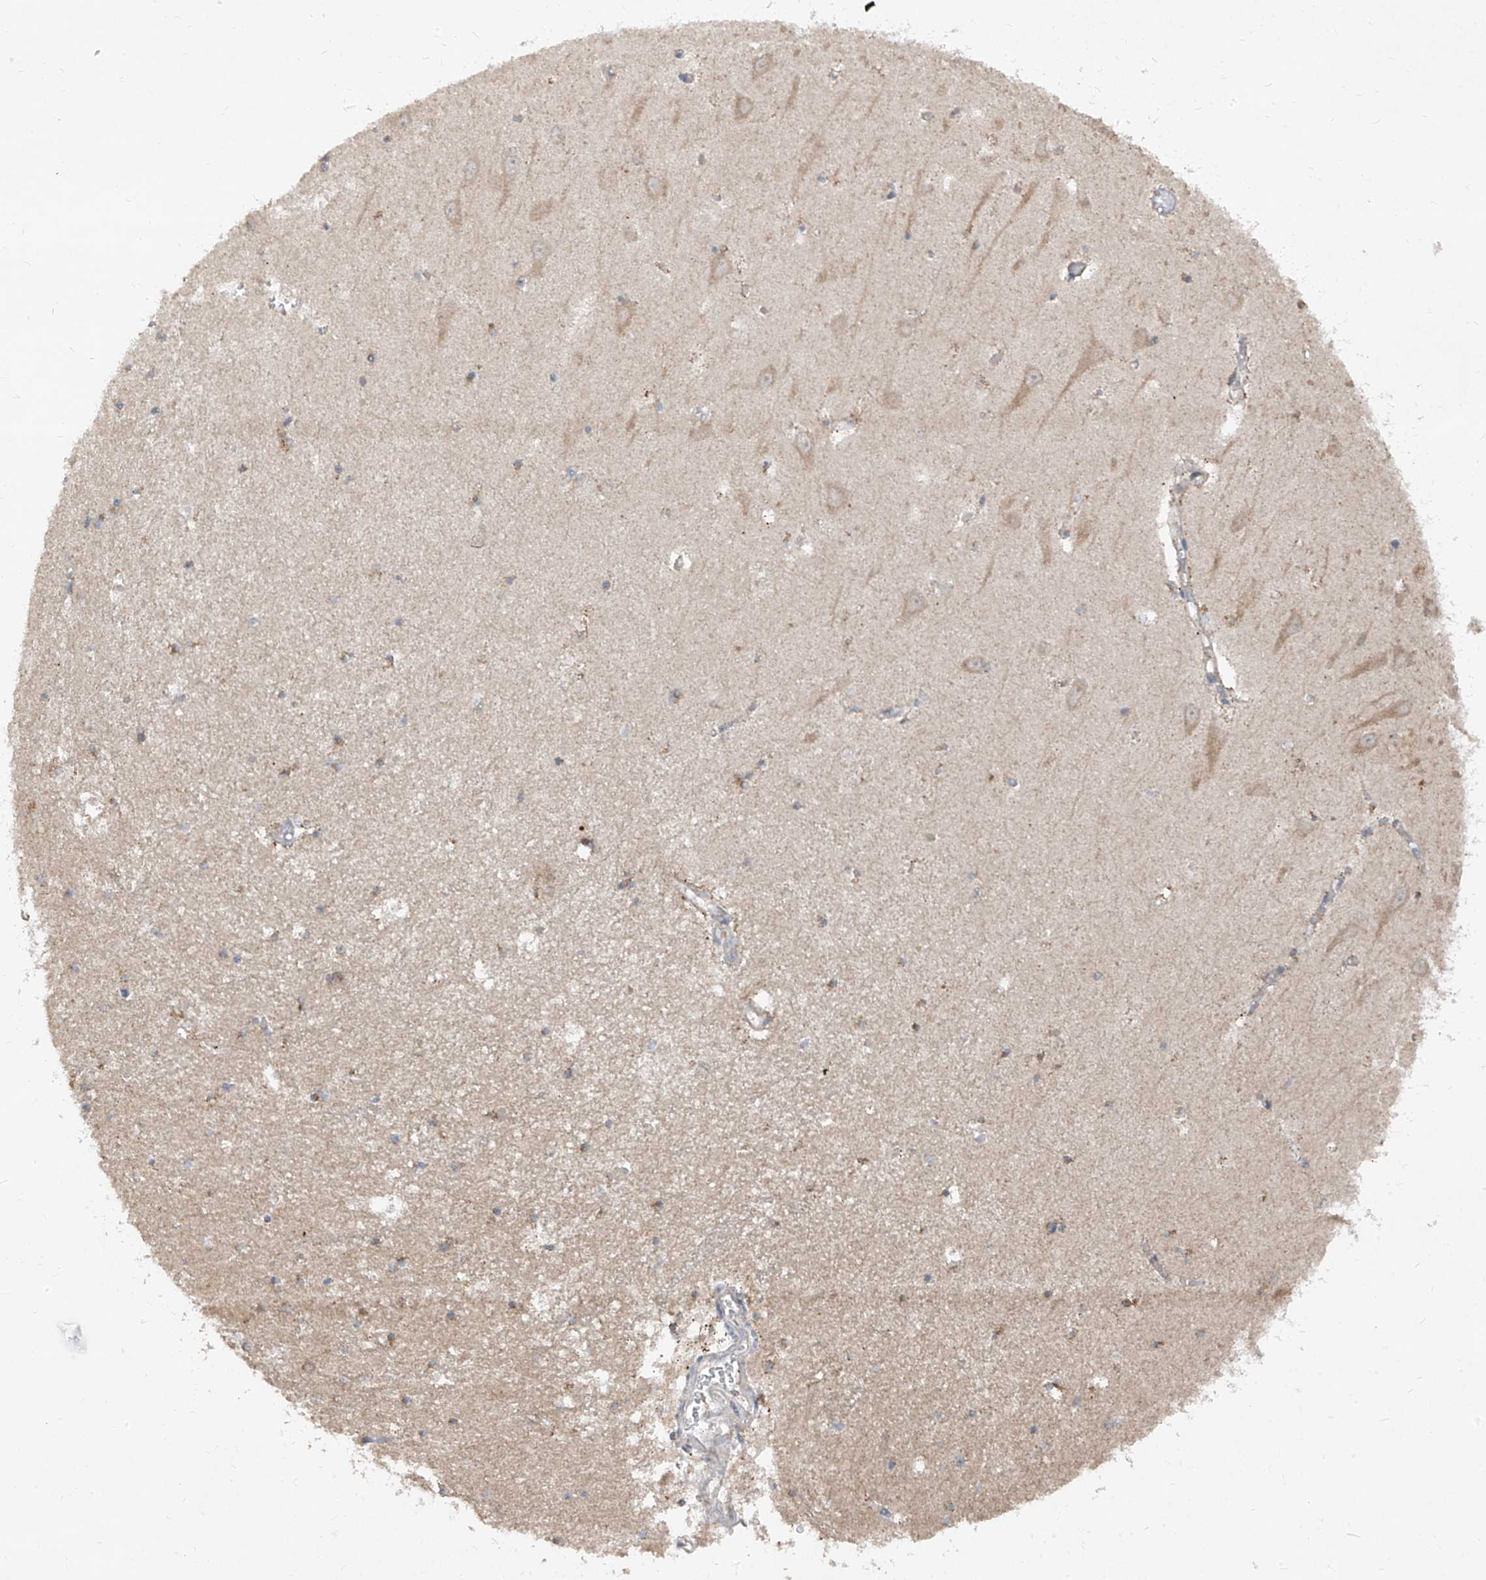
{"staining": {"intensity": "moderate", "quantity": "25%-75%", "location": "cytoplasmic/membranous"}, "tissue": "hippocampus", "cell_type": "Glial cells", "image_type": "normal", "snomed": [{"axis": "morphology", "description": "Normal tissue, NOS"}, {"axis": "topography", "description": "Hippocampus"}], "caption": "Immunohistochemical staining of benign human hippocampus shows medium levels of moderate cytoplasmic/membranous expression in approximately 25%-75% of glial cells. The staining is performed using DAB brown chromogen to label protein expression. The nuclei are counter-stained blue using hematoxylin.", "gene": "ABCD3", "patient": {"sex": "male", "age": 70}}